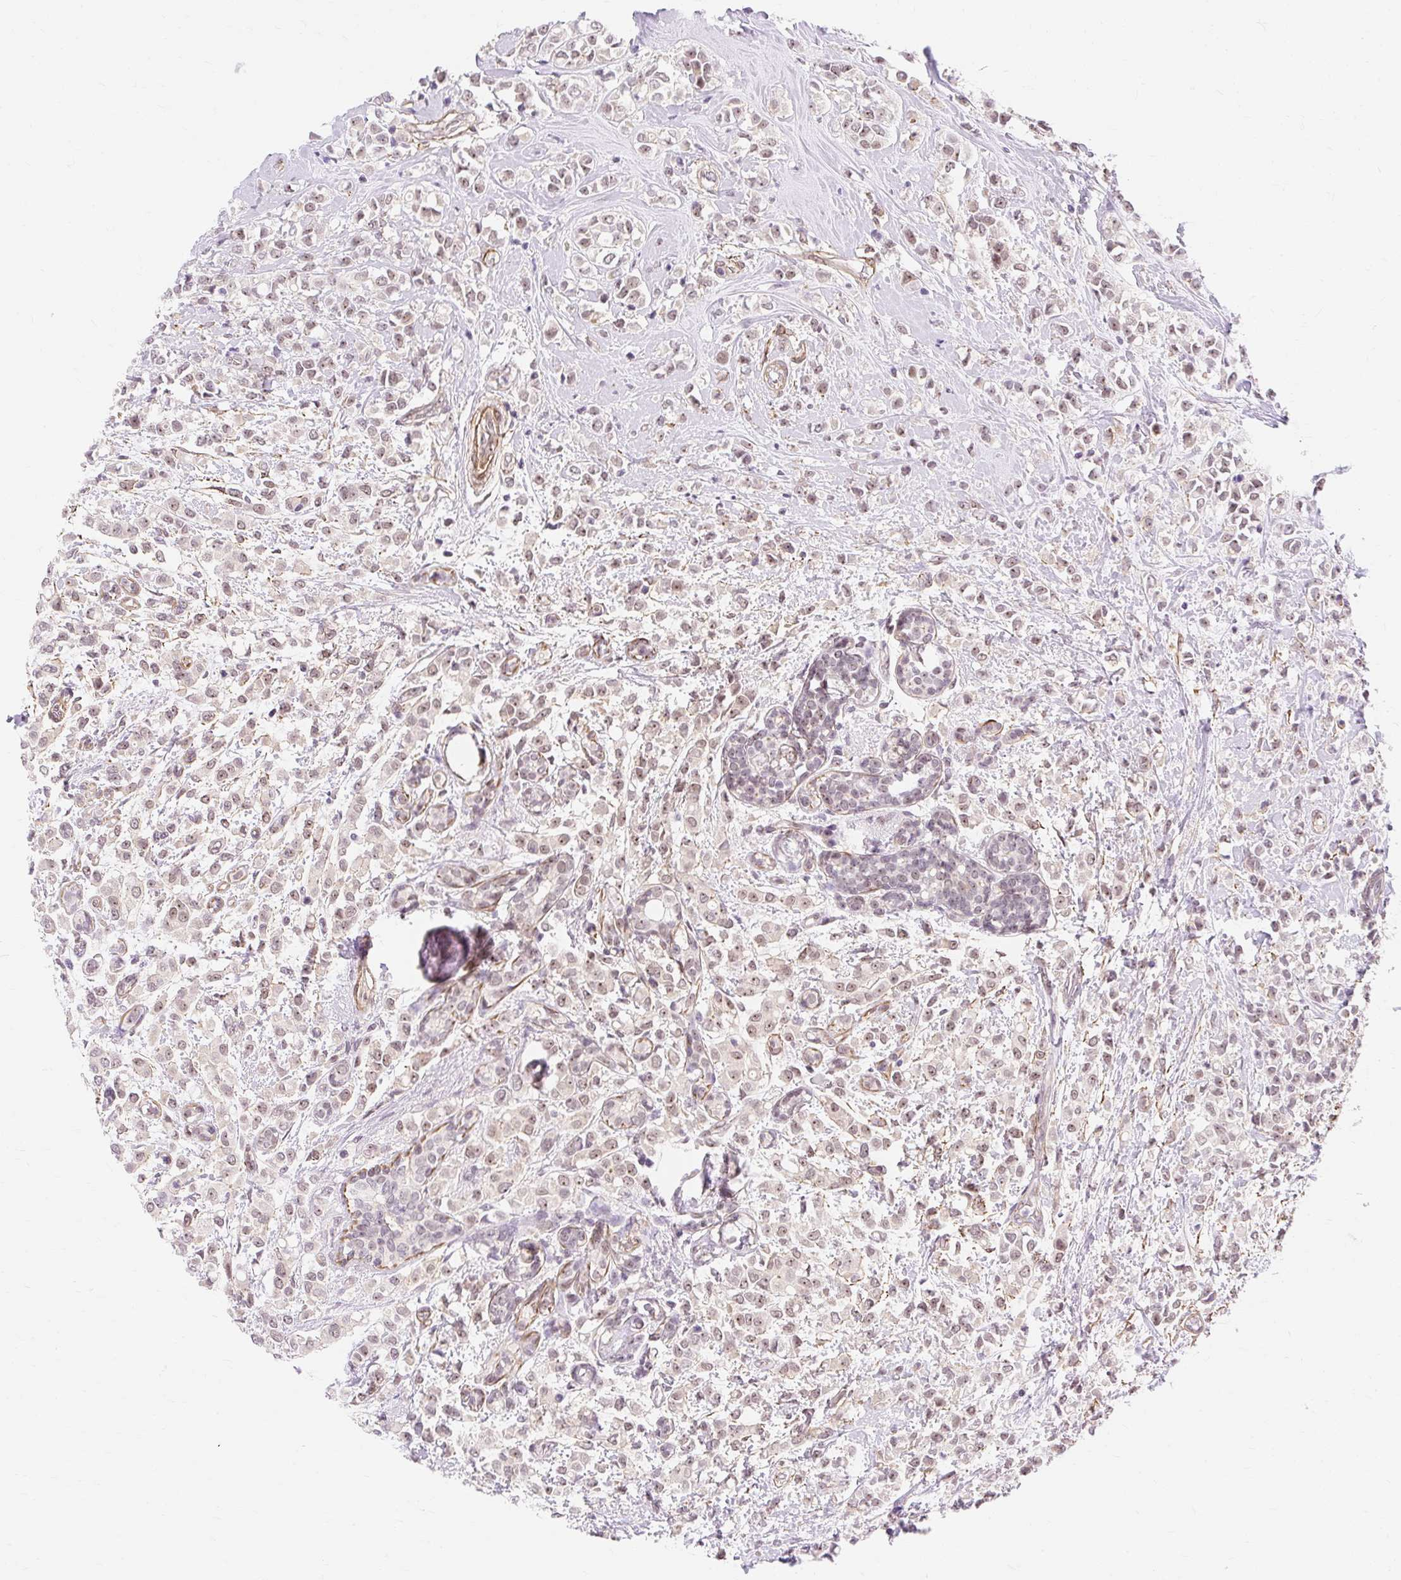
{"staining": {"intensity": "weak", "quantity": ">75%", "location": "cytoplasmic/membranous,nuclear"}, "tissue": "breast cancer", "cell_type": "Tumor cells", "image_type": "cancer", "snomed": [{"axis": "morphology", "description": "Lobular carcinoma"}, {"axis": "topography", "description": "Breast"}], "caption": "This is an image of IHC staining of breast cancer (lobular carcinoma), which shows weak expression in the cytoplasmic/membranous and nuclear of tumor cells.", "gene": "OBP2A", "patient": {"sex": "female", "age": 68}}